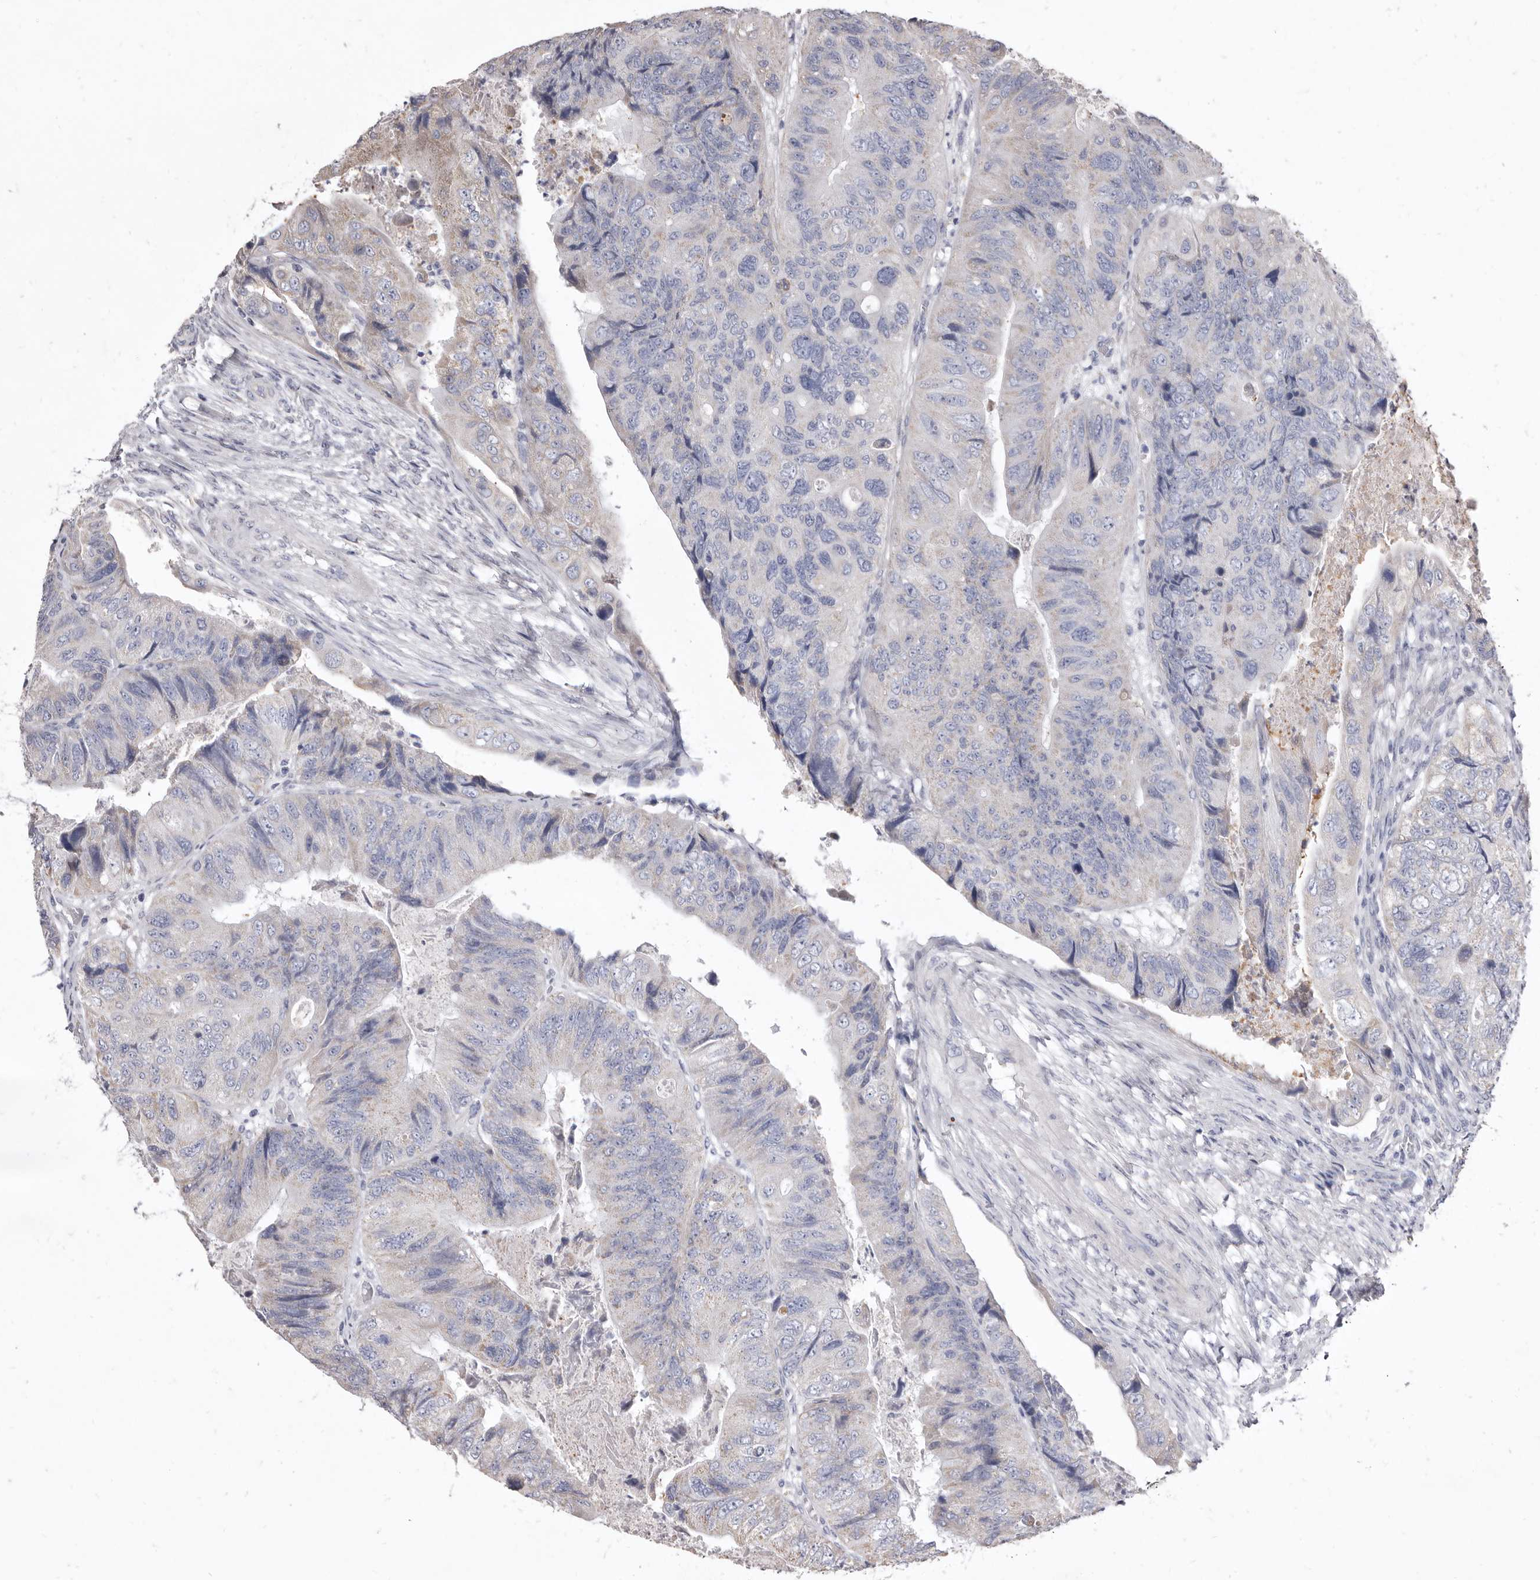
{"staining": {"intensity": "negative", "quantity": "none", "location": "none"}, "tissue": "colorectal cancer", "cell_type": "Tumor cells", "image_type": "cancer", "snomed": [{"axis": "morphology", "description": "Adenocarcinoma, NOS"}, {"axis": "topography", "description": "Rectum"}], "caption": "DAB immunohistochemical staining of human colorectal cancer displays no significant expression in tumor cells.", "gene": "CYP2E1", "patient": {"sex": "male", "age": 63}}